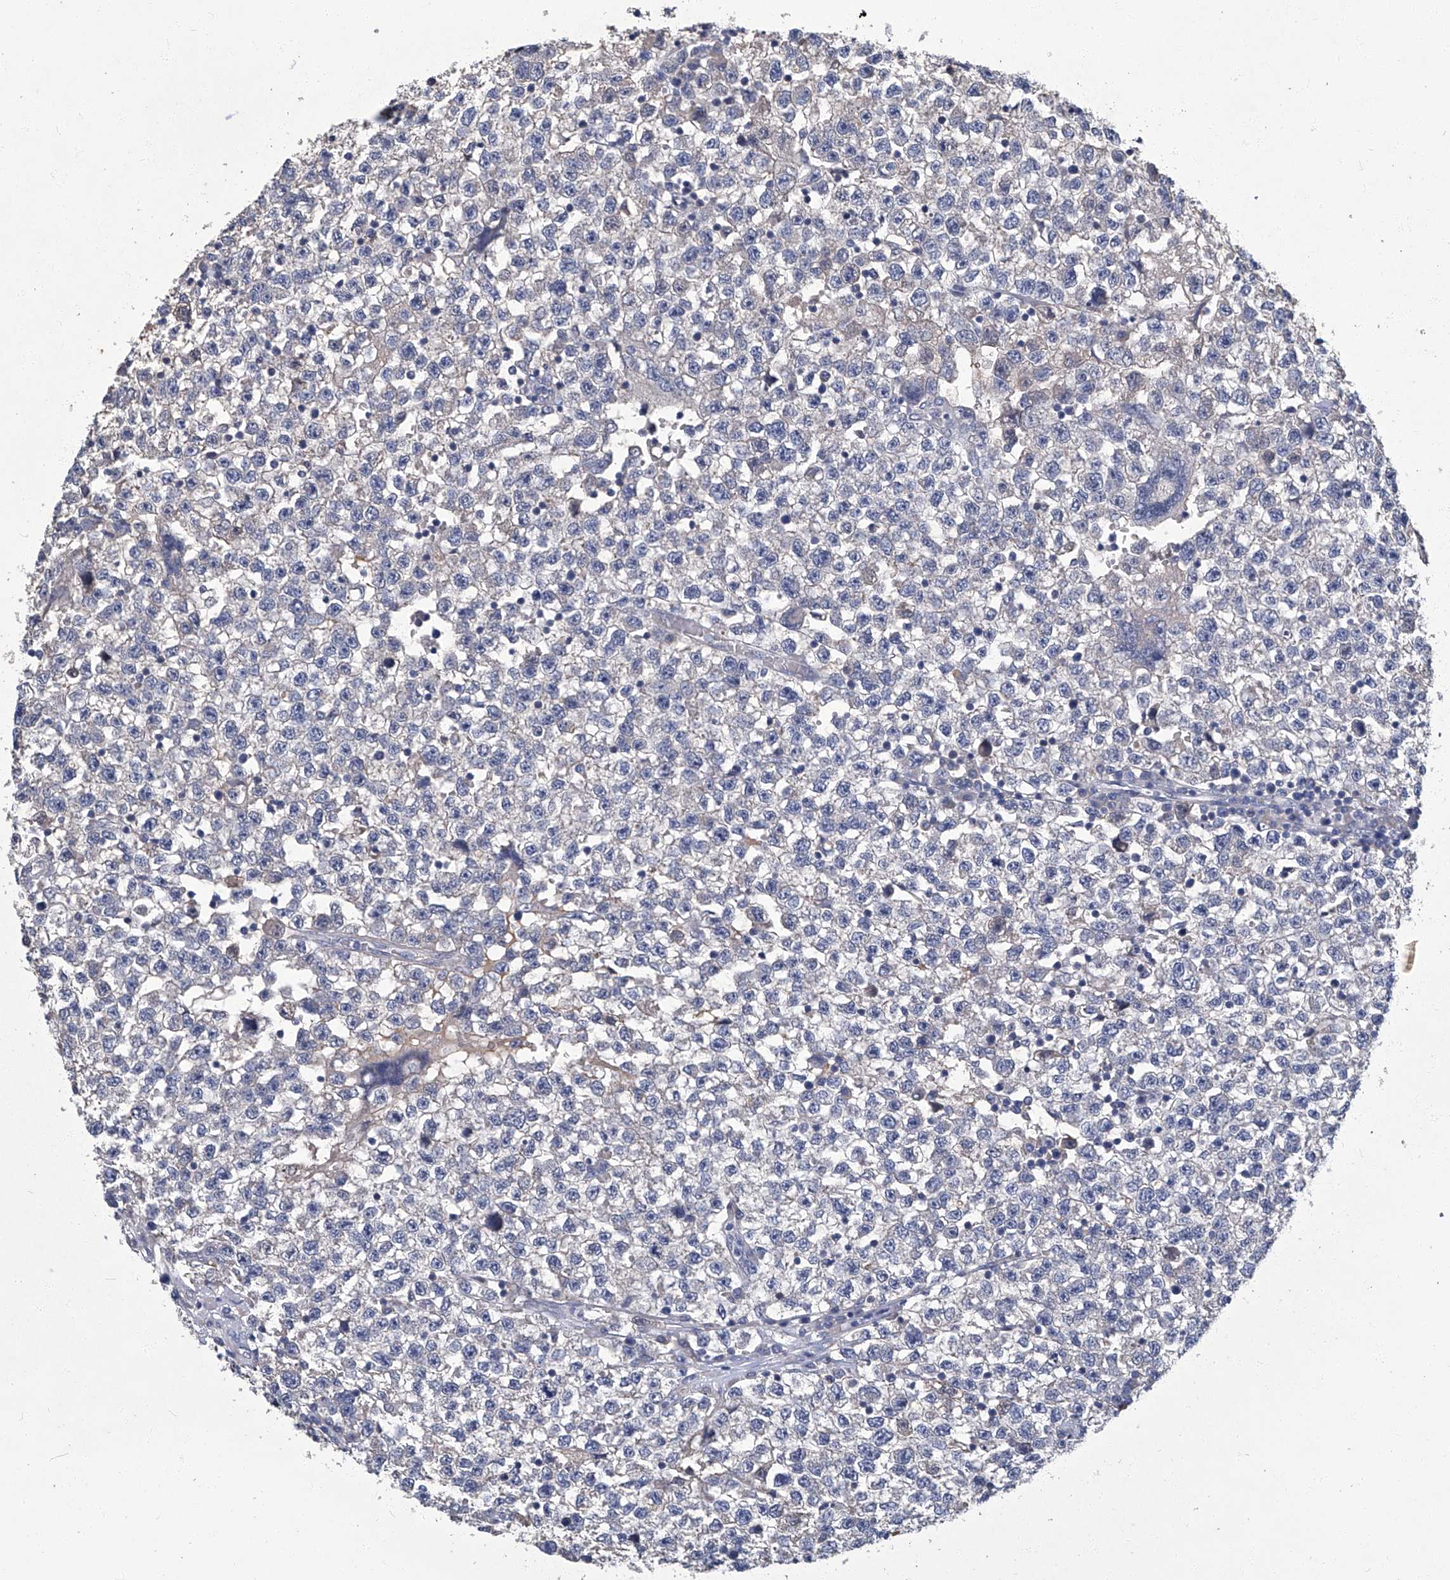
{"staining": {"intensity": "negative", "quantity": "none", "location": "none"}, "tissue": "testis cancer", "cell_type": "Tumor cells", "image_type": "cancer", "snomed": [{"axis": "morphology", "description": "Seminoma, NOS"}, {"axis": "topography", "description": "Testis"}], "caption": "A histopathology image of human testis cancer is negative for staining in tumor cells.", "gene": "TGFBR1", "patient": {"sex": "male", "age": 22}}